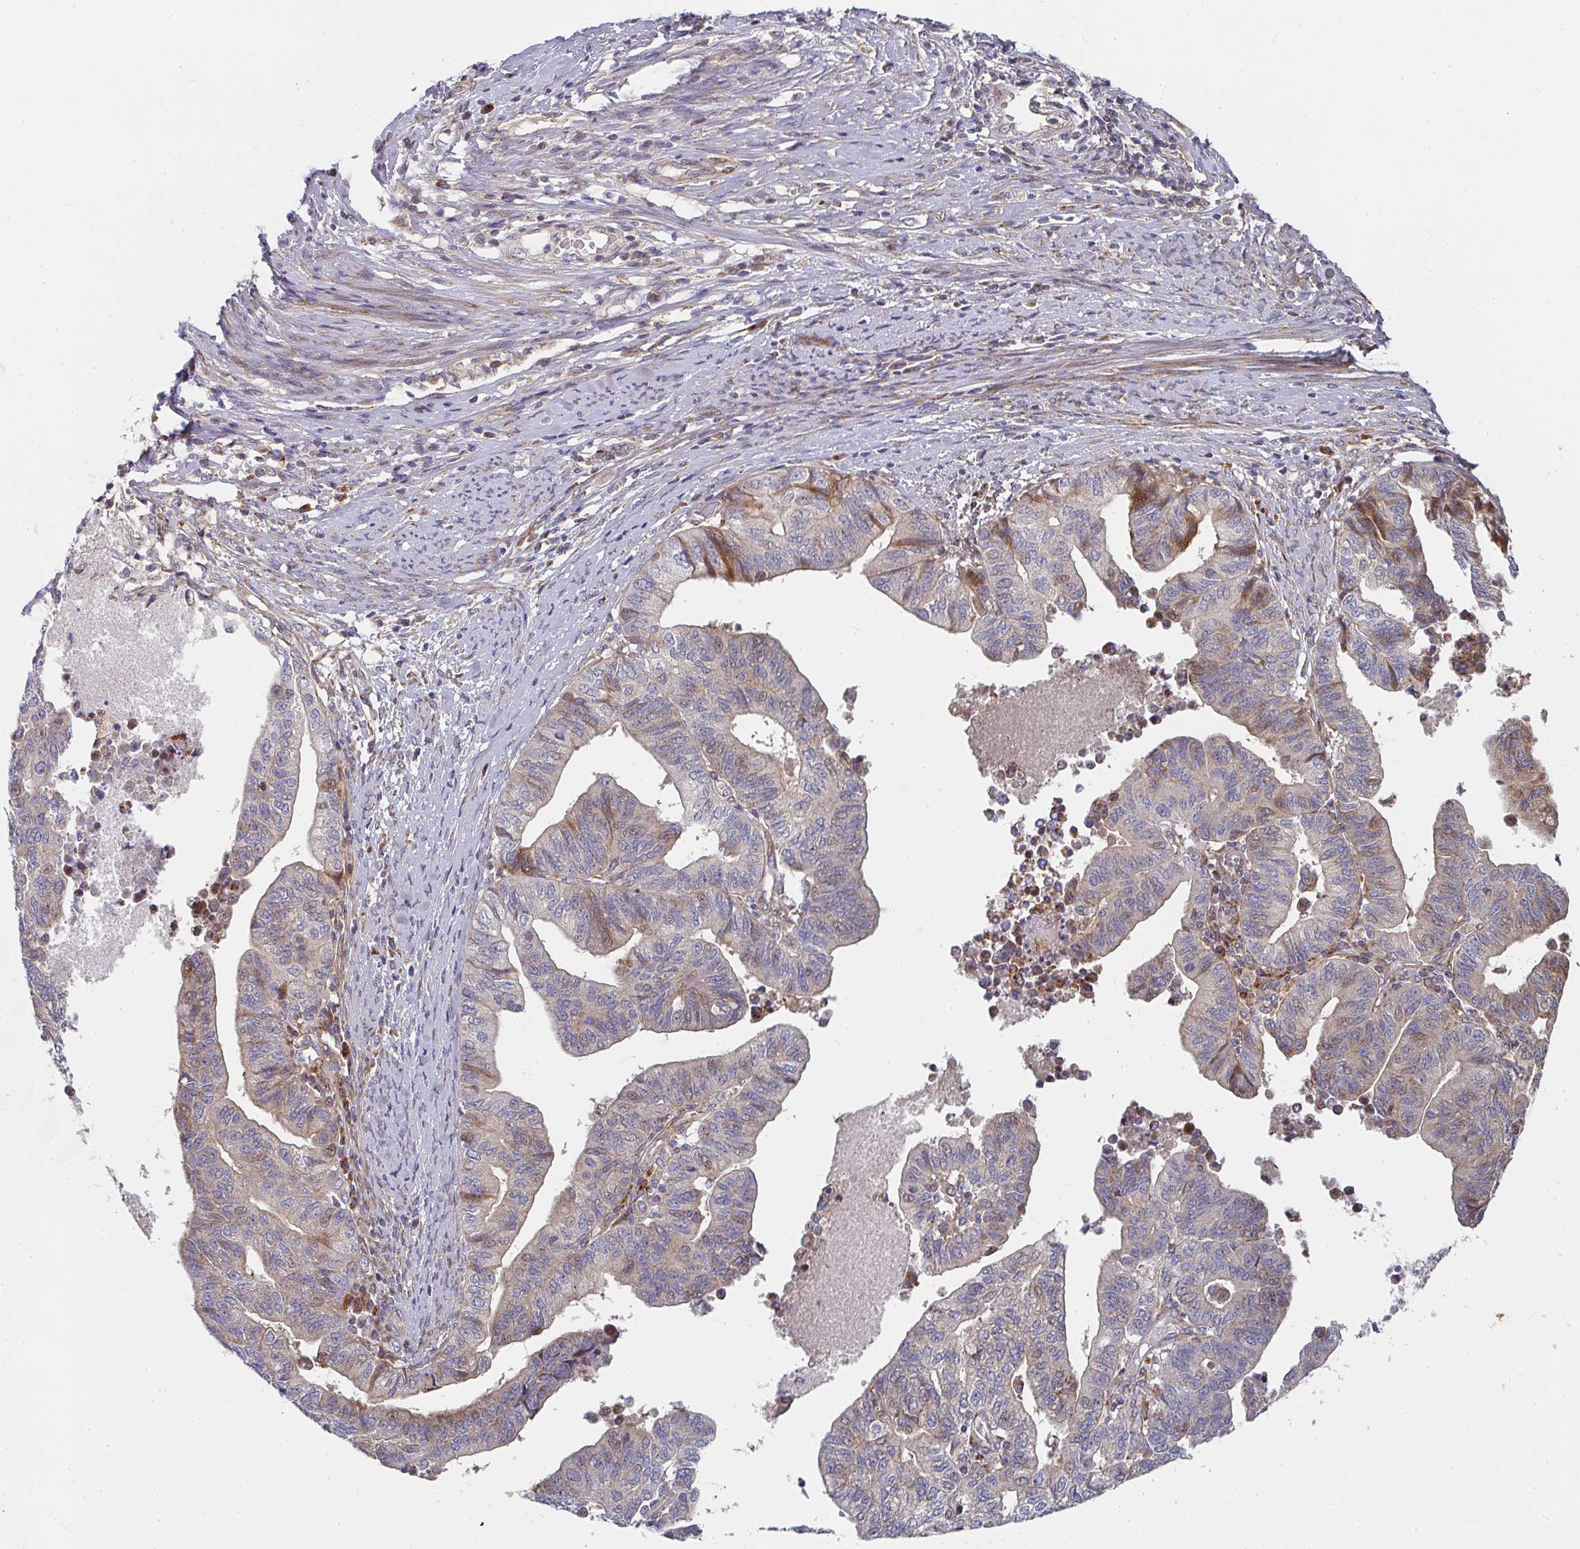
{"staining": {"intensity": "moderate", "quantity": "<25%", "location": "cytoplasmic/membranous,nuclear"}, "tissue": "endometrial cancer", "cell_type": "Tumor cells", "image_type": "cancer", "snomed": [{"axis": "morphology", "description": "Adenocarcinoma, NOS"}, {"axis": "topography", "description": "Endometrium"}], "caption": "Endometrial adenocarcinoma stained with a brown dye displays moderate cytoplasmic/membranous and nuclear positive positivity in about <25% of tumor cells.", "gene": "RHEBL1", "patient": {"sex": "female", "age": 65}}